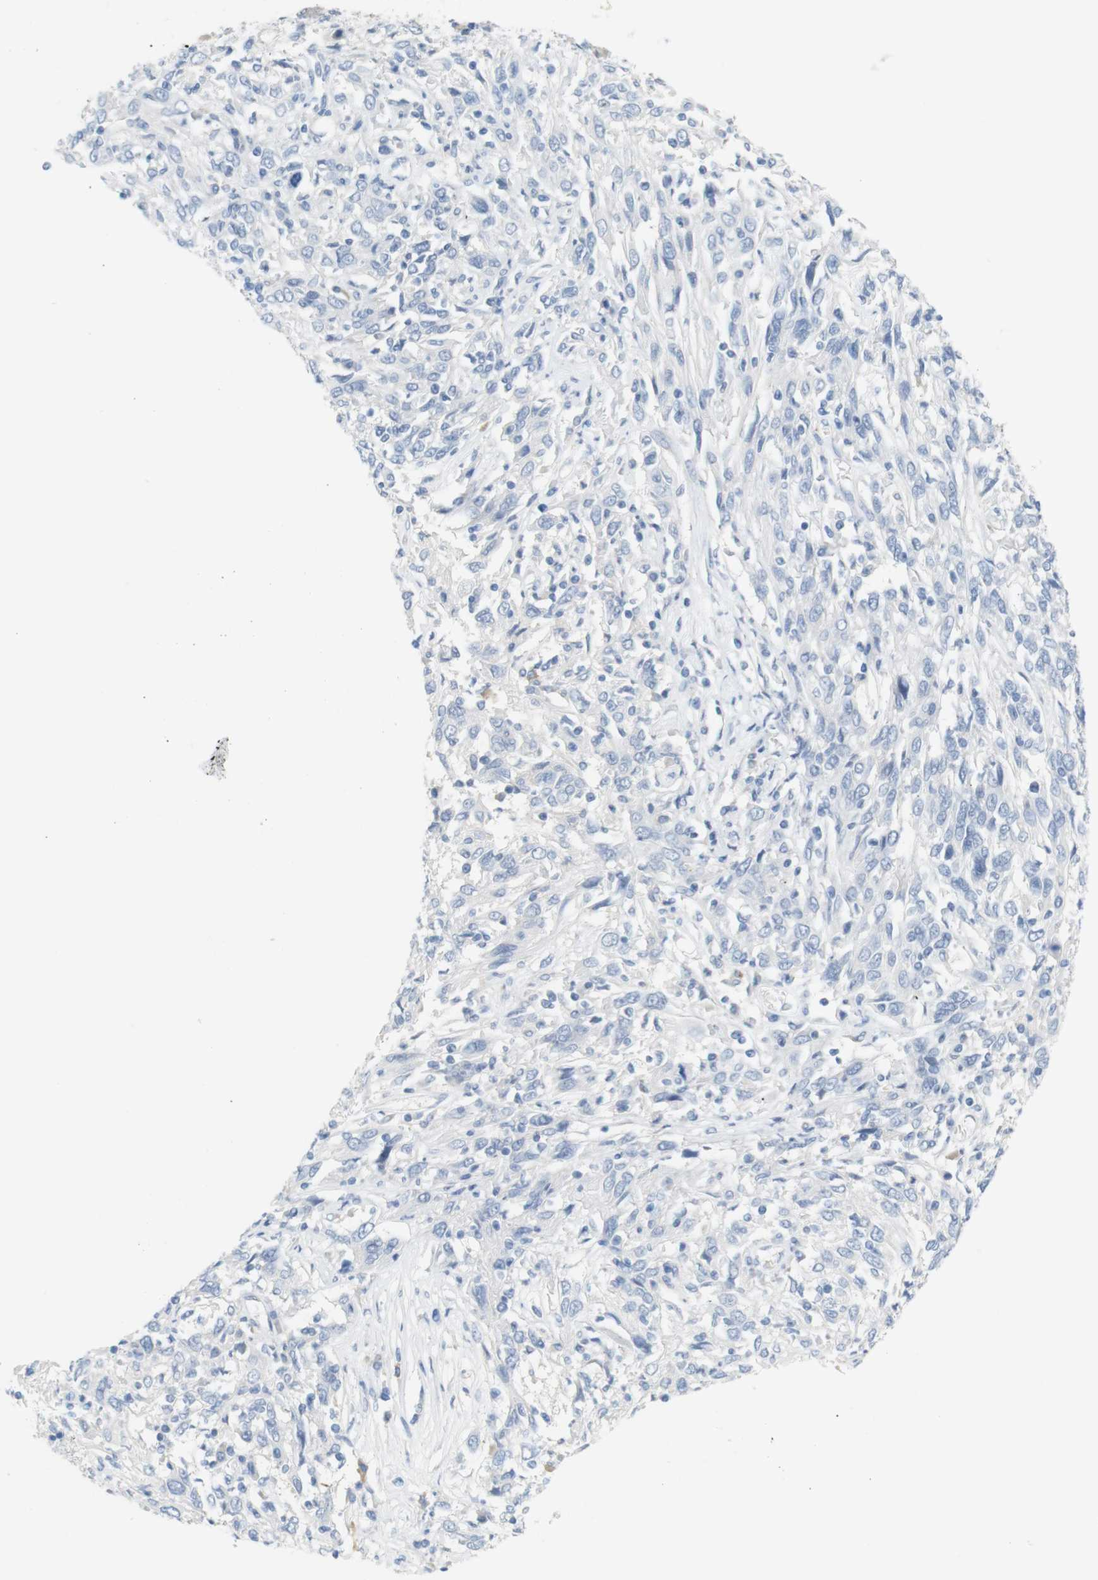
{"staining": {"intensity": "negative", "quantity": "none", "location": "none"}, "tissue": "cervical cancer", "cell_type": "Tumor cells", "image_type": "cancer", "snomed": [{"axis": "morphology", "description": "Squamous cell carcinoma, NOS"}, {"axis": "topography", "description": "Cervix"}], "caption": "There is no significant staining in tumor cells of cervical cancer (squamous cell carcinoma).", "gene": "LRRK2", "patient": {"sex": "female", "age": 46}}